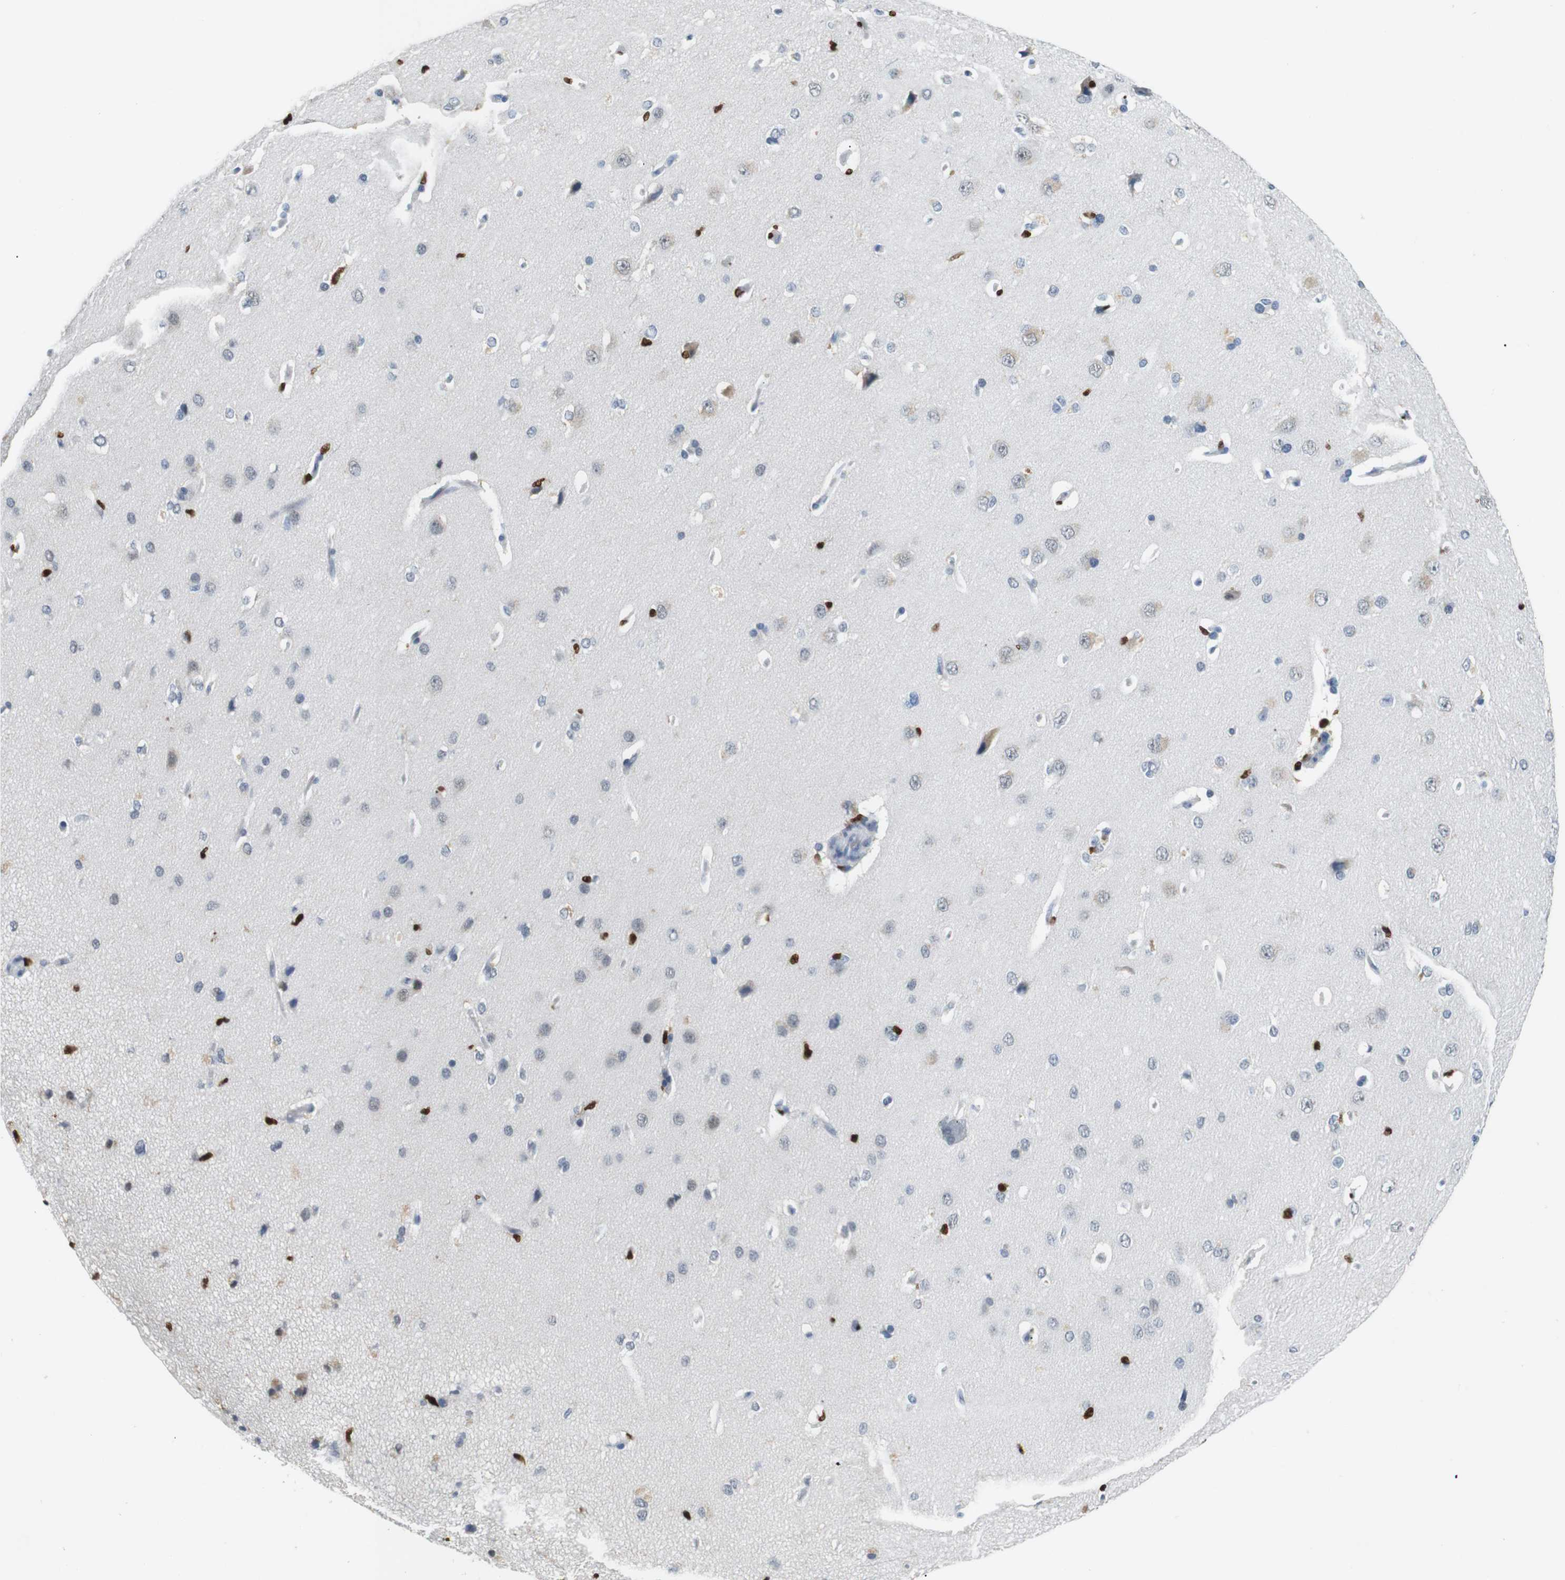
{"staining": {"intensity": "negative", "quantity": "none", "location": "none"}, "tissue": "cerebral cortex", "cell_type": "Endothelial cells", "image_type": "normal", "snomed": [{"axis": "morphology", "description": "Normal tissue, NOS"}, {"axis": "topography", "description": "Cerebral cortex"}], "caption": "This micrograph is of unremarkable cerebral cortex stained with IHC to label a protein in brown with the nuclei are counter-stained blue. There is no staining in endothelial cells.", "gene": "IRF8", "patient": {"sex": "male", "age": 62}}